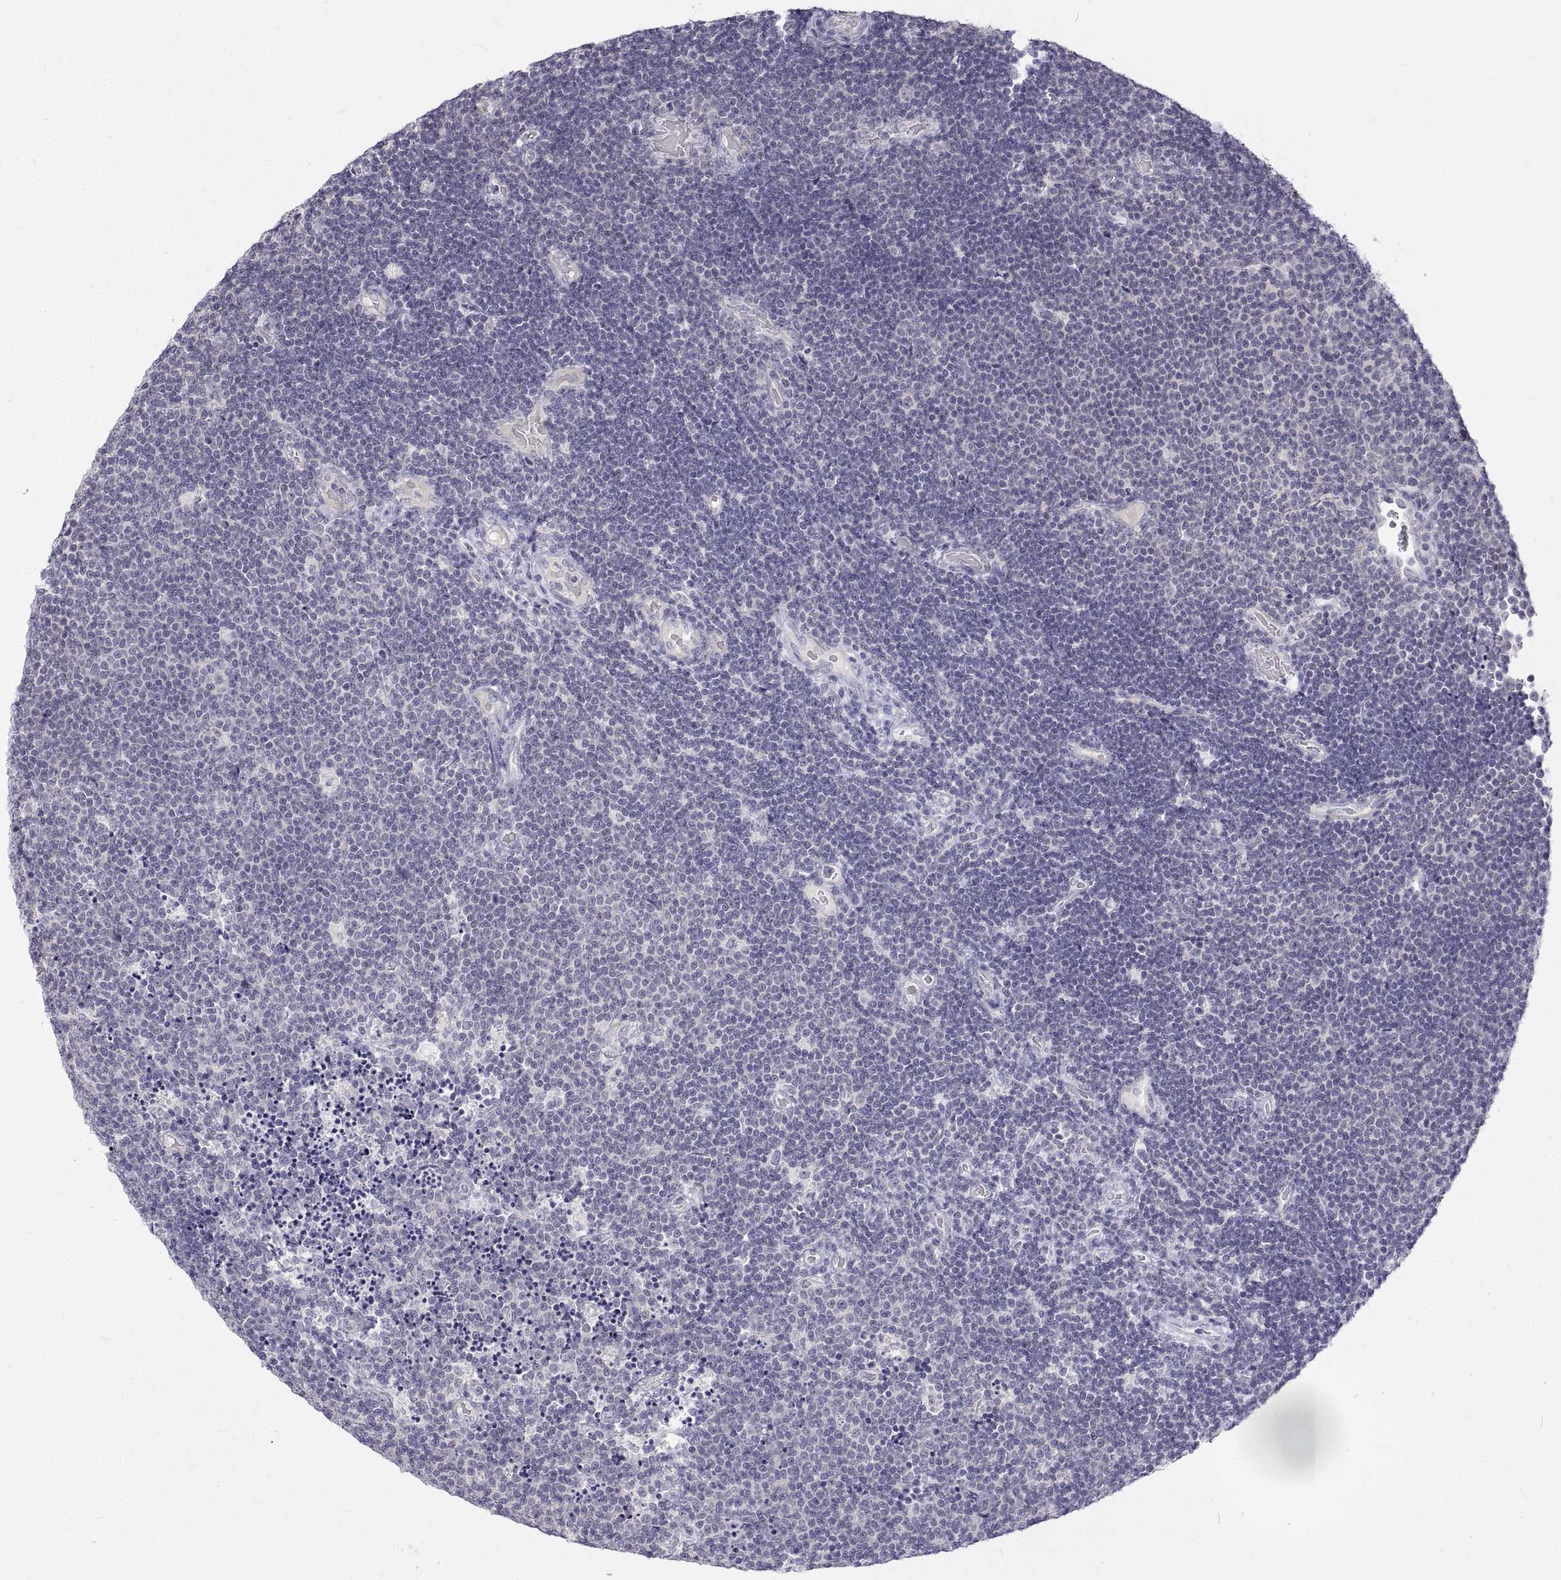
{"staining": {"intensity": "negative", "quantity": "none", "location": "none"}, "tissue": "lymphoma", "cell_type": "Tumor cells", "image_type": "cancer", "snomed": [{"axis": "morphology", "description": "Malignant lymphoma, non-Hodgkin's type, Low grade"}, {"axis": "topography", "description": "Brain"}], "caption": "Lymphoma stained for a protein using immunohistochemistry (IHC) shows no positivity tumor cells.", "gene": "ANO2", "patient": {"sex": "female", "age": 66}}